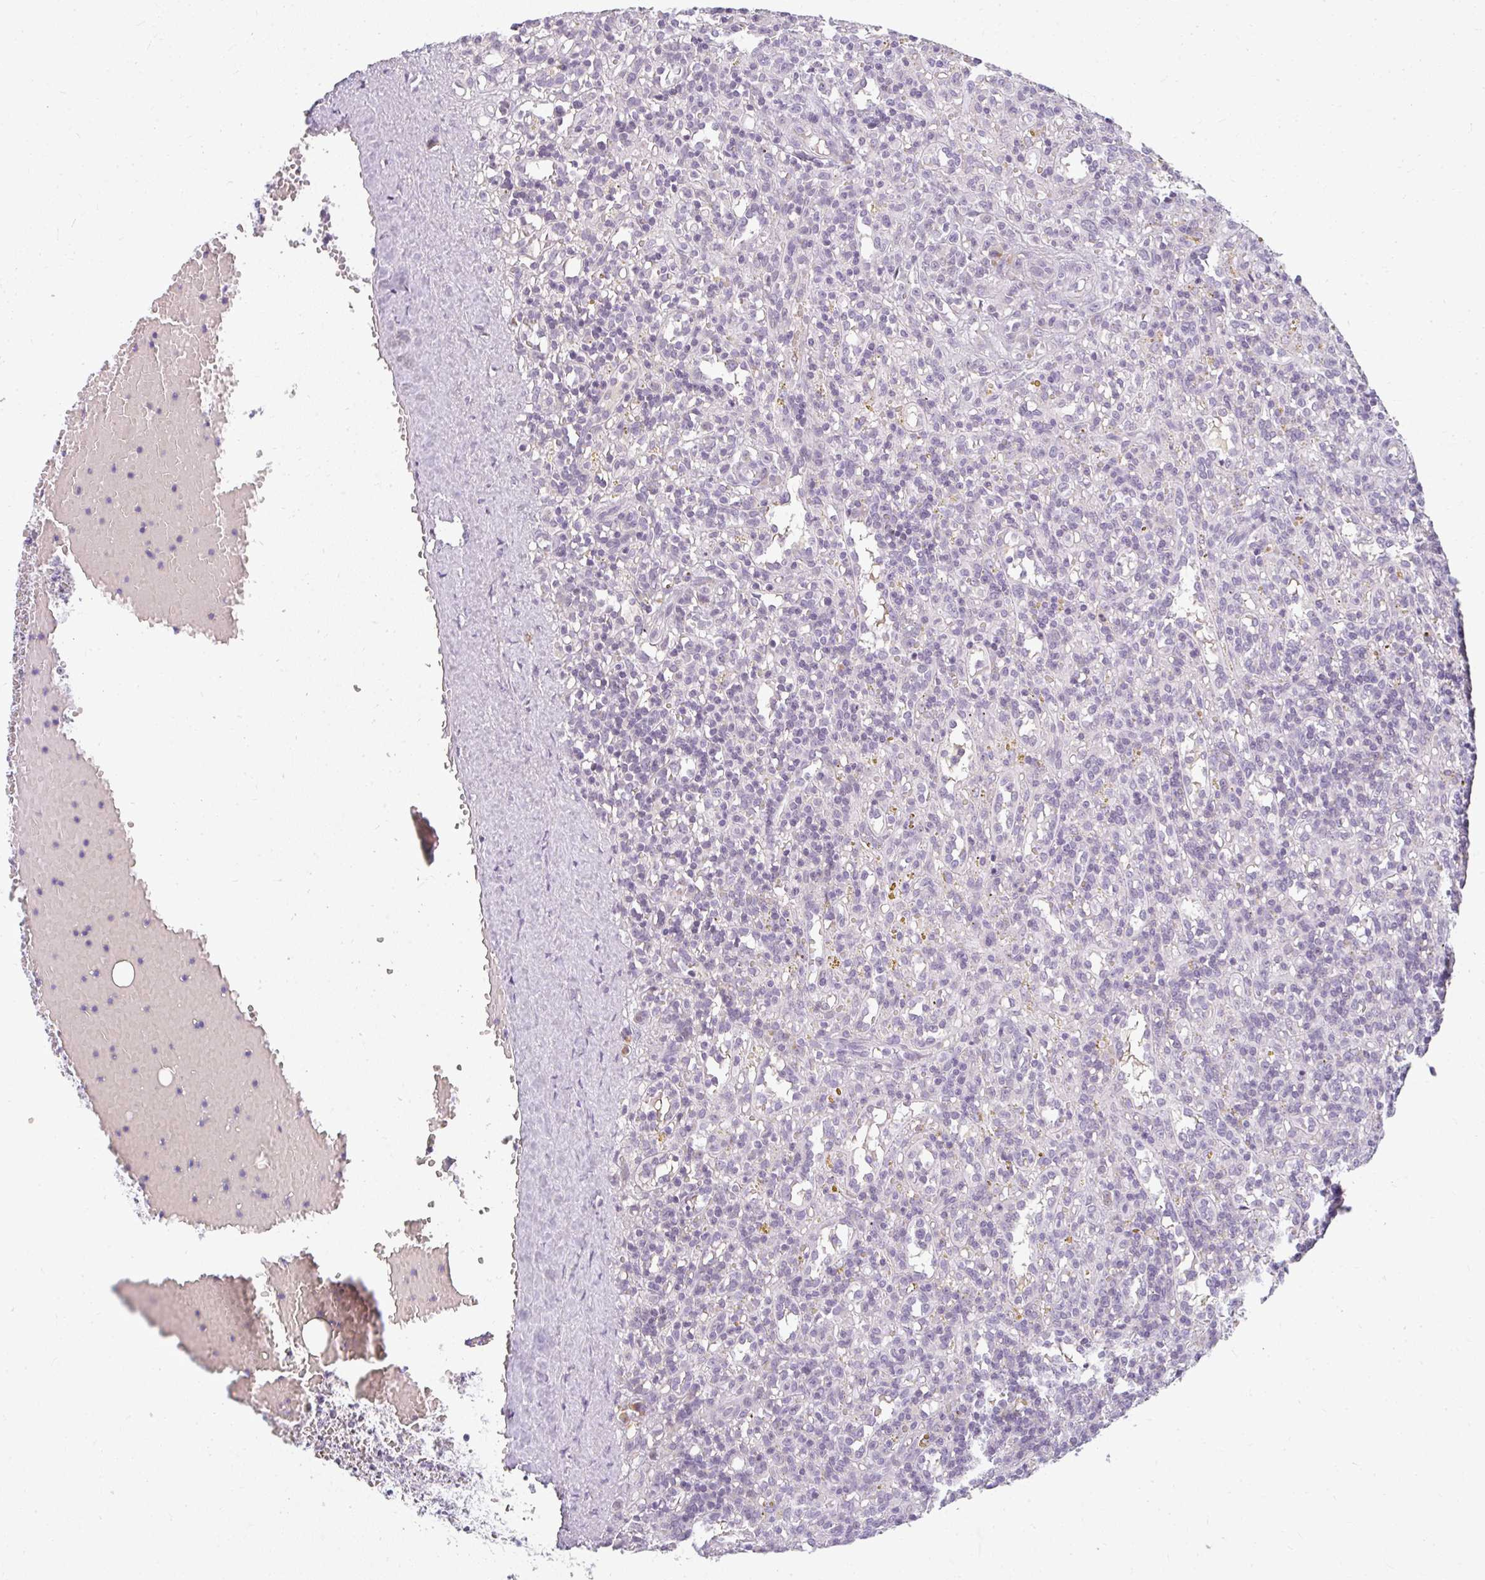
{"staining": {"intensity": "negative", "quantity": "none", "location": "none"}, "tissue": "lymphoma", "cell_type": "Tumor cells", "image_type": "cancer", "snomed": [{"axis": "morphology", "description": "Malignant lymphoma, non-Hodgkin's type, Low grade"}, {"axis": "topography", "description": "Spleen"}], "caption": "Immunohistochemistry (IHC) photomicrograph of malignant lymphoma, non-Hodgkin's type (low-grade) stained for a protein (brown), which demonstrates no positivity in tumor cells.", "gene": "ZFYVE26", "patient": {"sex": "male", "age": 67}}